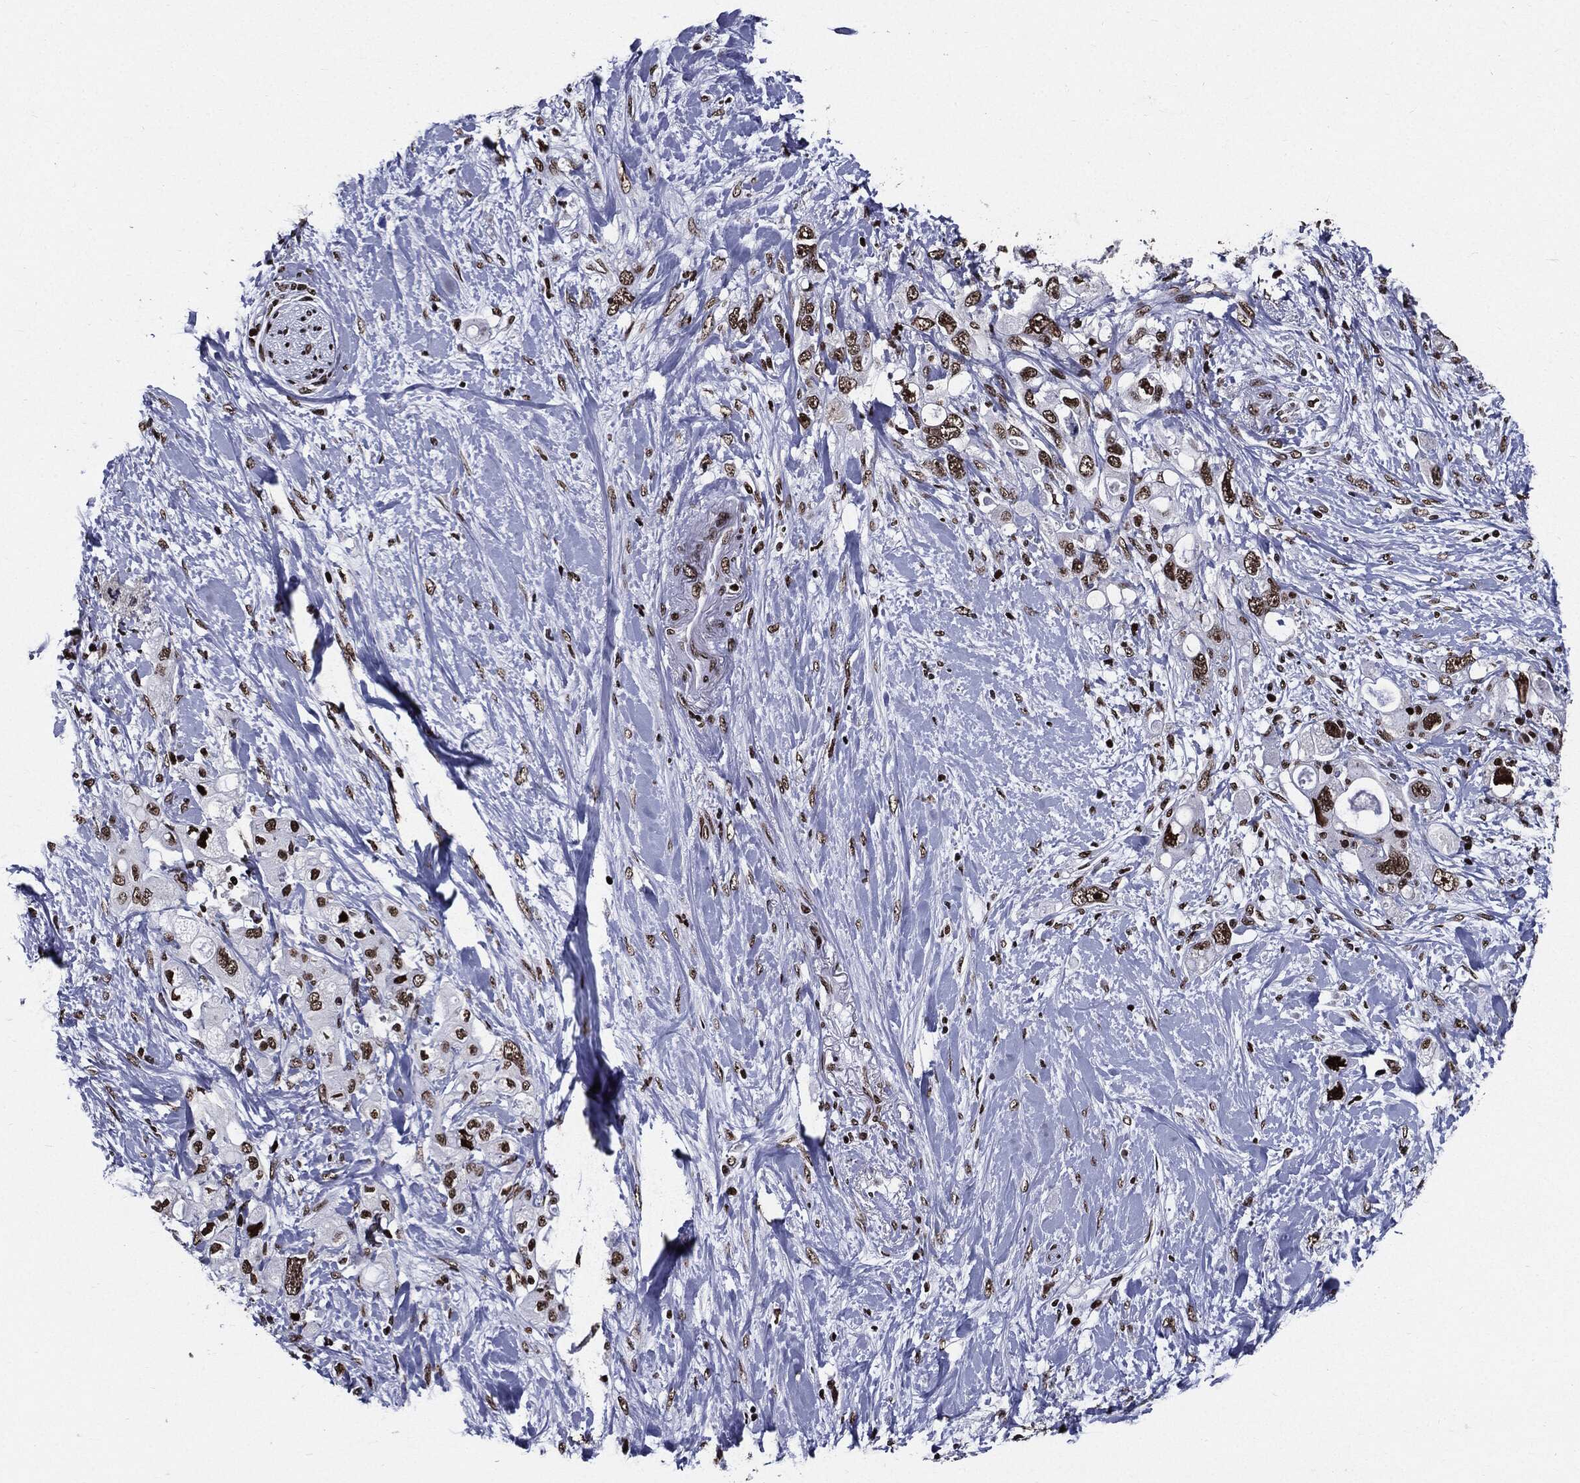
{"staining": {"intensity": "strong", "quantity": ">75%", "location": "nuclear"}, "tissue": "pancreatic cancer", "cell_type": "Tumor cells", "image_type": "cancer", "snomed": [{"axis": "morphology", "description": "Adenocarcinoma, NOS"}, {"axis": "topography", "description": "Pancreas"}], "caption": "This photomicrograph shows pancreatic cancer (adenocarcinoma) stained with immunohistochemistry to label a protein in brown. The nuclear of tumor cells show strong positivity for the protein. Nuclei are counter-stained blue.", "gene": "ZFP91", "patient": {"sex": "female", "age": 56}}